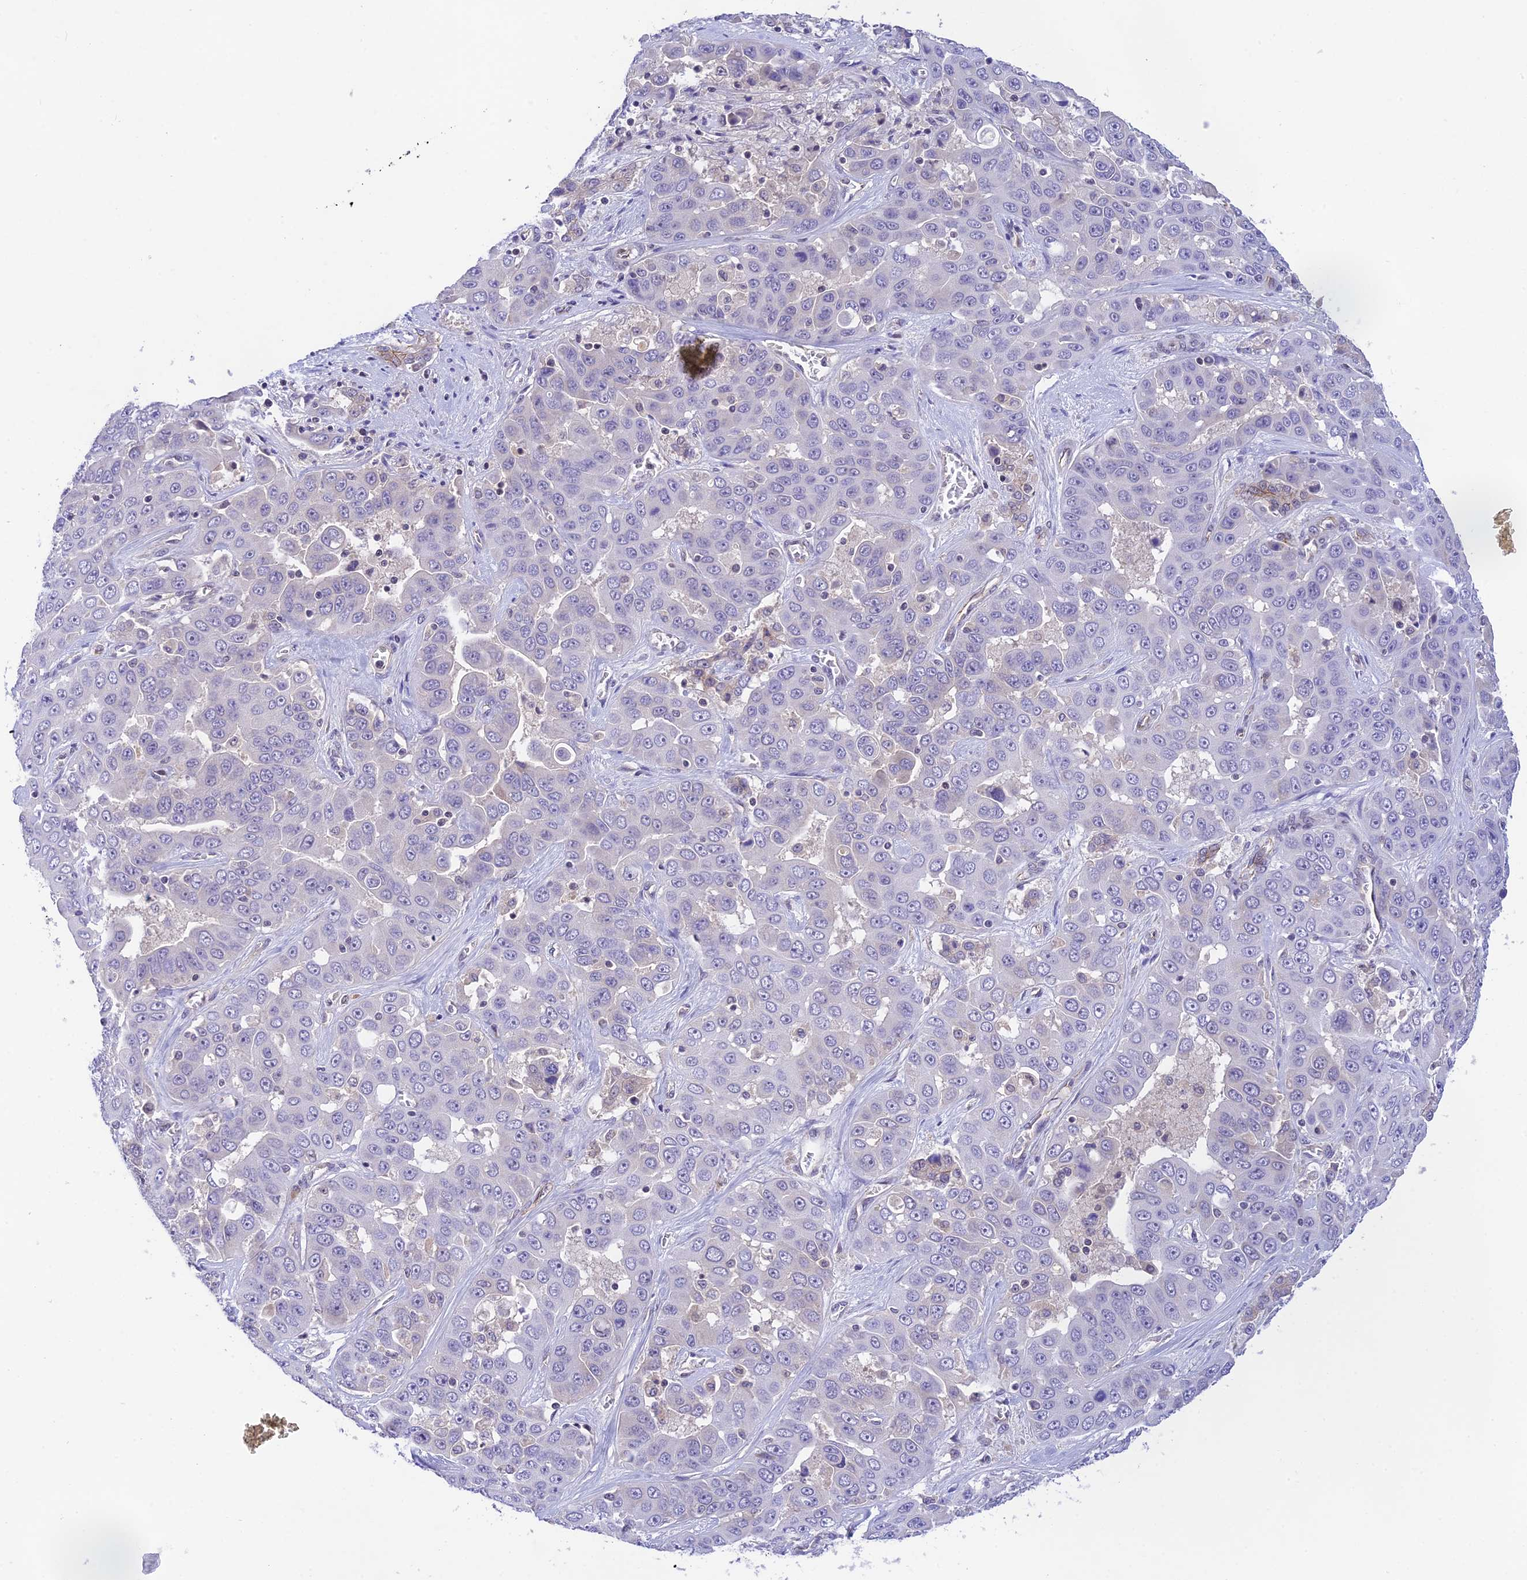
{"staining": {"intensity": "negative", "quantity": "none", "location": "none"}, "tissue": "liver cancer", "cell_type": "Tumor cells", "image_type": "cancer", "snomed": [{"axis": "morphology", "description": "Cholangiocarcinoma"}, {"axis": "topography", "description": "Liver"}], "caption": "Immunohistochemistry (IHC) of cholangiocarcinoma (liver) demonstrates no expression in tumor cells. Brightfield microscopy of immunohistochemistry (IHC) stained with DAB (brown) and hematoxylin (blue), captured at high magnification.", "gene": "THAP11", "patient": {"sex": "female", "age": 52}}